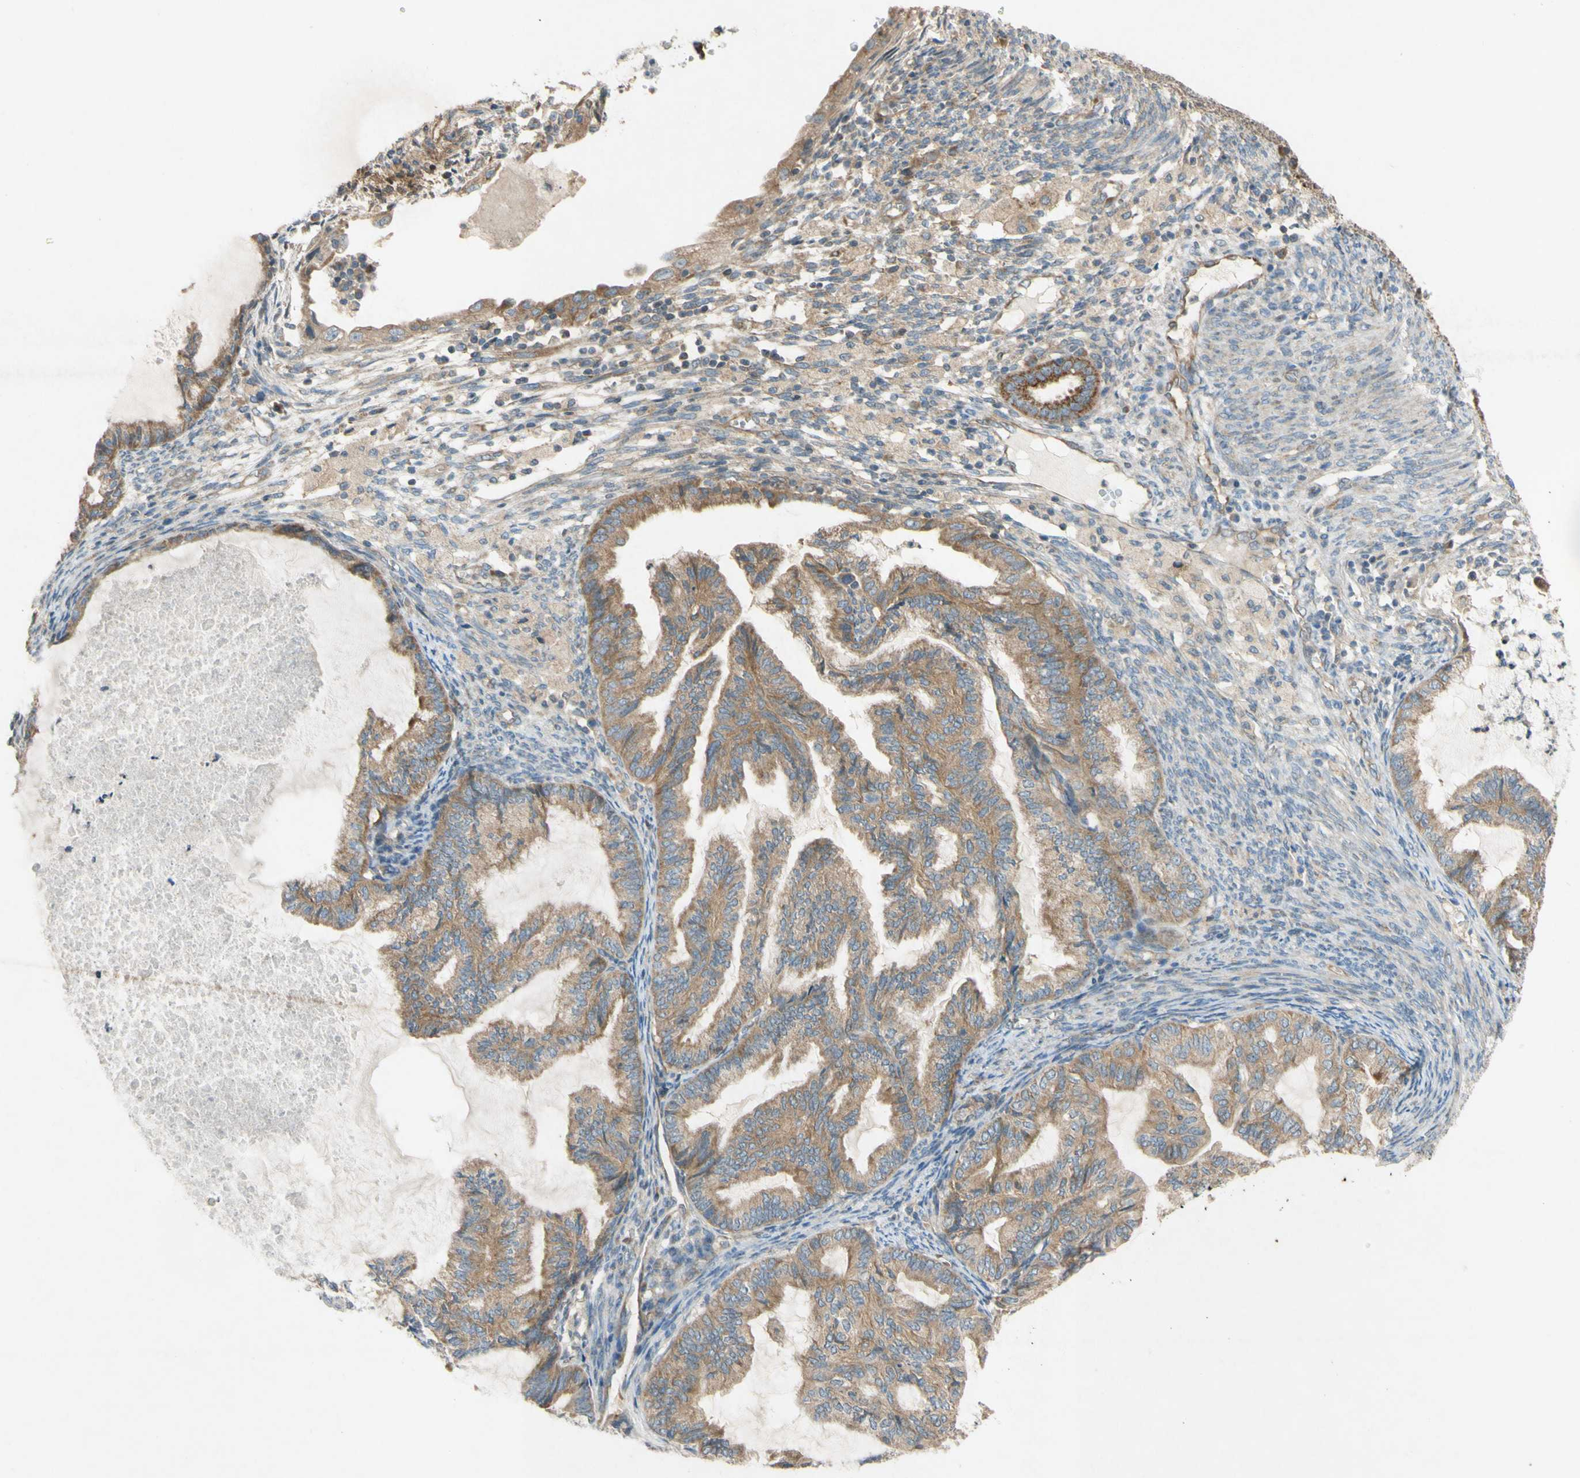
{"staining": {"intensity": "moderate", "quantity": ">75%", "location": "cytoplasmic/membranous"}, "tissue": "cervical cancer", "cell_type": "Tumor cells", "image_type": "cancer", "snomed": [{"axis": "morphology", "description": "Normal tissue, NOS"}, {"axis": "morphology", "description": "Adenocarcinoma, NOS"}, {"axis": "topography", "description": "Cervix"}, {"axis": "topography", "description": "Endometrium"}], "caption": "A medium amount of moderate cytoplasmic/membranous expression is present in about >75% of tumor cells in cervical cancer (adenocarcinoma) tissue.", "gene": "TST", "patient": {"sex": "female", "age": 86}}